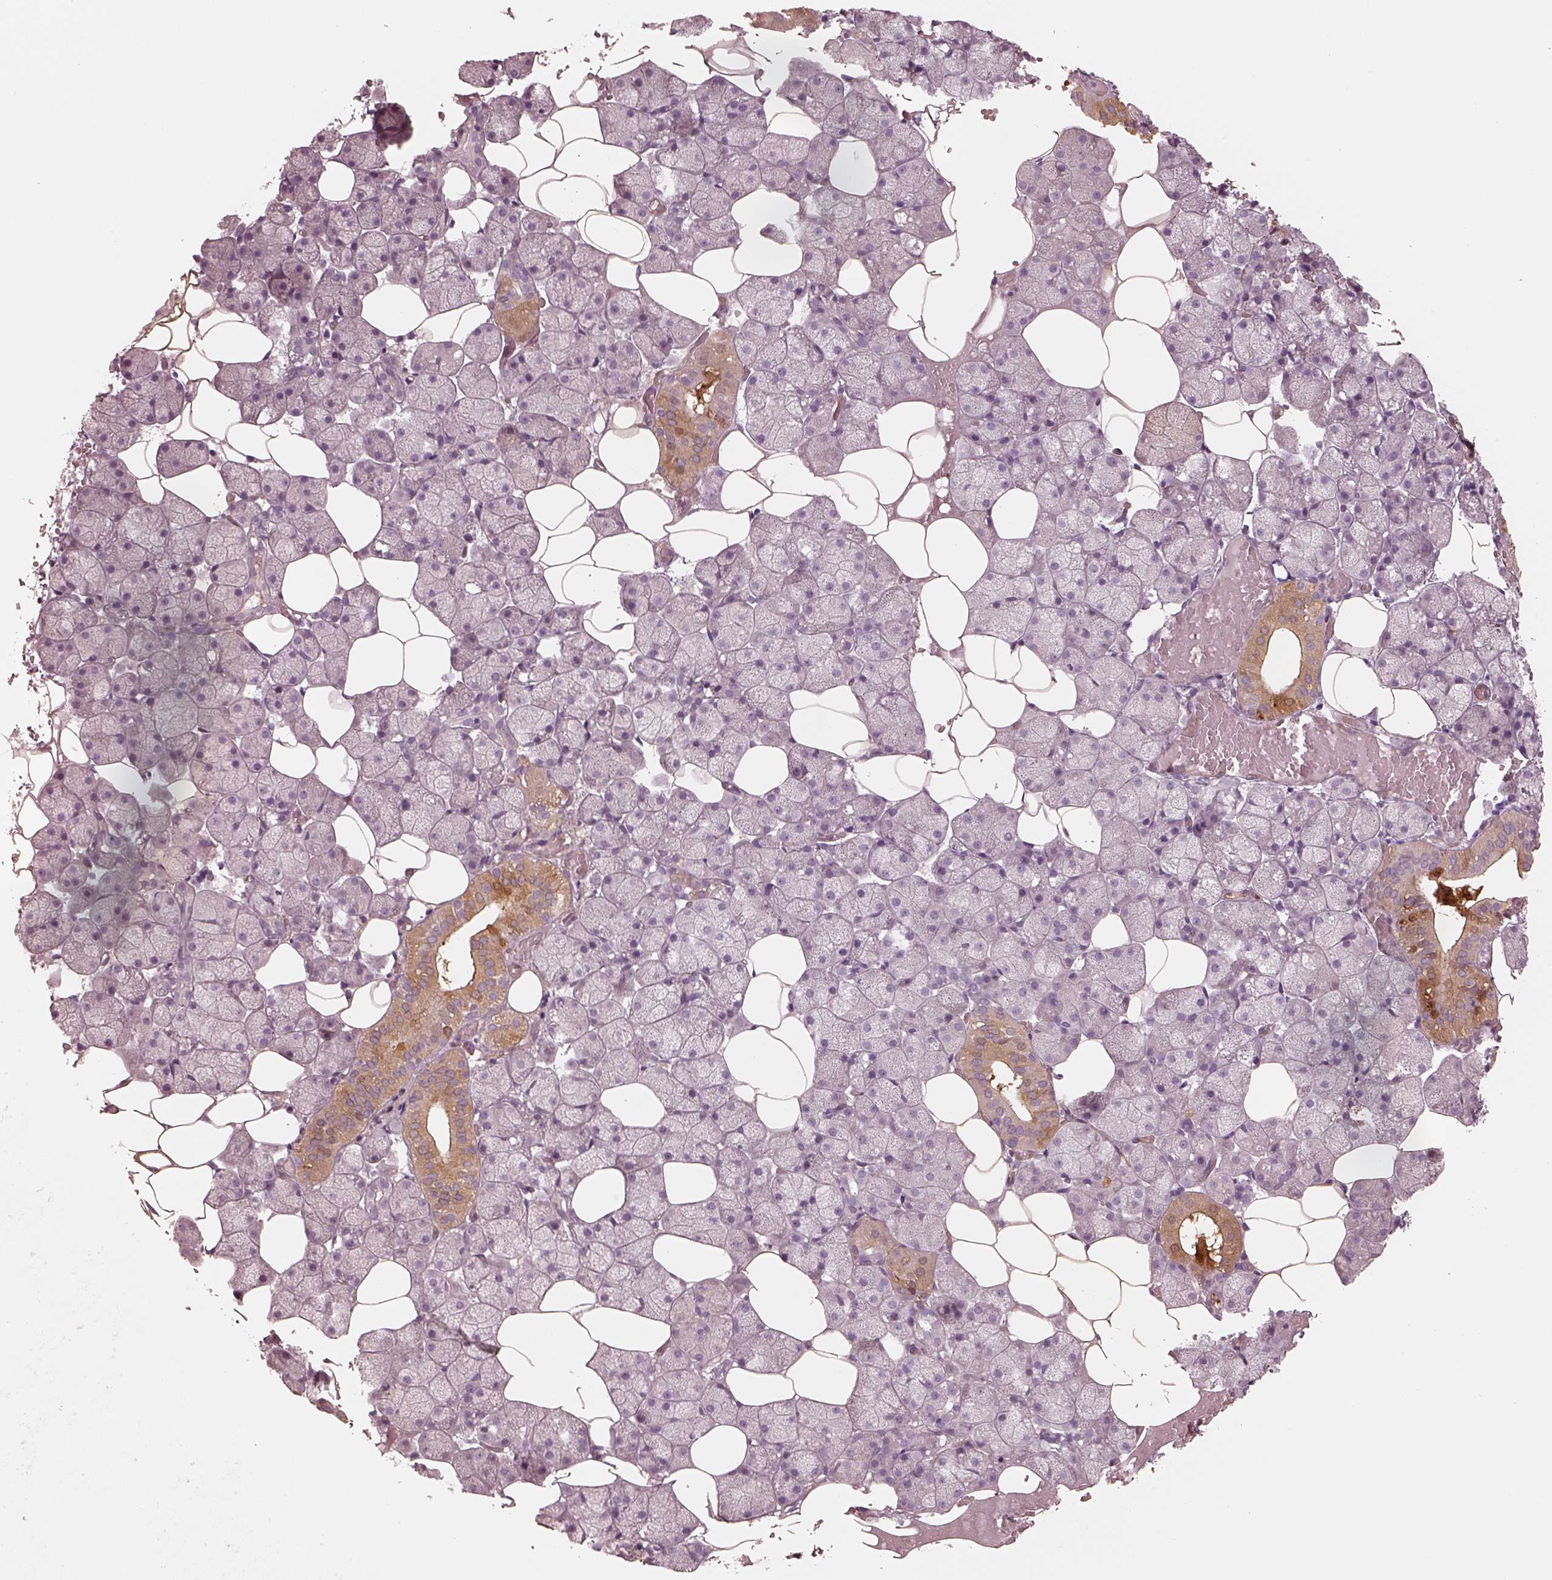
{"staining": {"intensity": "moderate", "quantity": "<25%", "location": "cytoplasmic/membranous"}, "tissue": "salivary gland", "cell_type": "Glandular cells", "image_type": "normal", "snomed": [{"axis": "morphology", "description": "Normal tissue, NOS"}, {"axis": "topography", "description": "Salivary gland"}], "caption": "A high-resolution histopathology image shows IHC staining of normal salivary gland, which reveals moderate cytoplasmic/membranous positivity in about <25% of glandular cells. The staining was performed using DAB (3,3'-diaminobenzidine), with brown indicating positive protein expression. Nuclei are stained blue with hematoxylin.", "gene": "CRYM", "patient": {"sex": "male", "age": 38}}